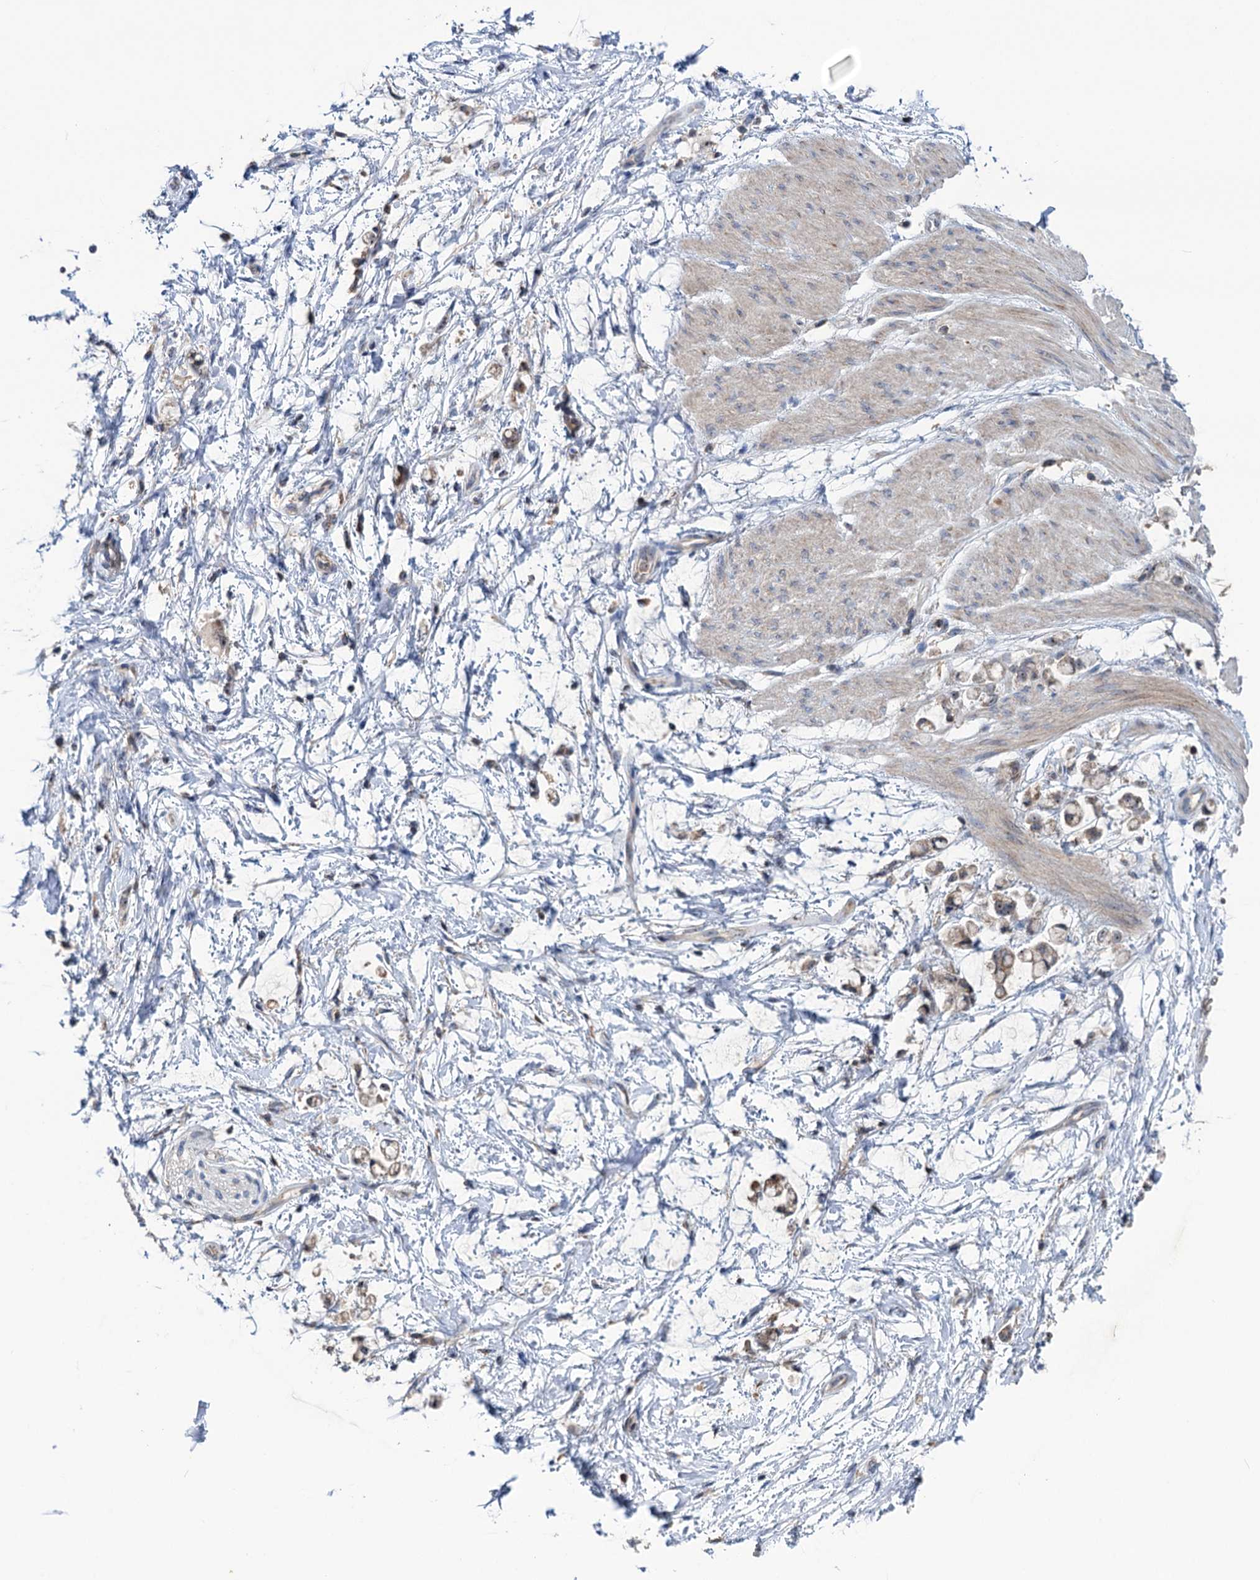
{"staining": {"intensity": "weak", "quantity": ">75%", "location": "cytoplasmic/membranous"}, "tissue": "stomach cancer", "cell_type": "Tumor cells", "image_type": "cancer", "snomed": [{"axis": "morphology", "description": "Adenocarcinoma, NOS"}, {"axis": "topography", "description": "Stomach"}], "caption": "Tumor cells display low levels of weak cytoplasmic/membranous expression in about >75% of cells in human adenocarcinoma (stomach).", "gene": "HTR3B", "patient": {"sex": "female", "age": 60}}